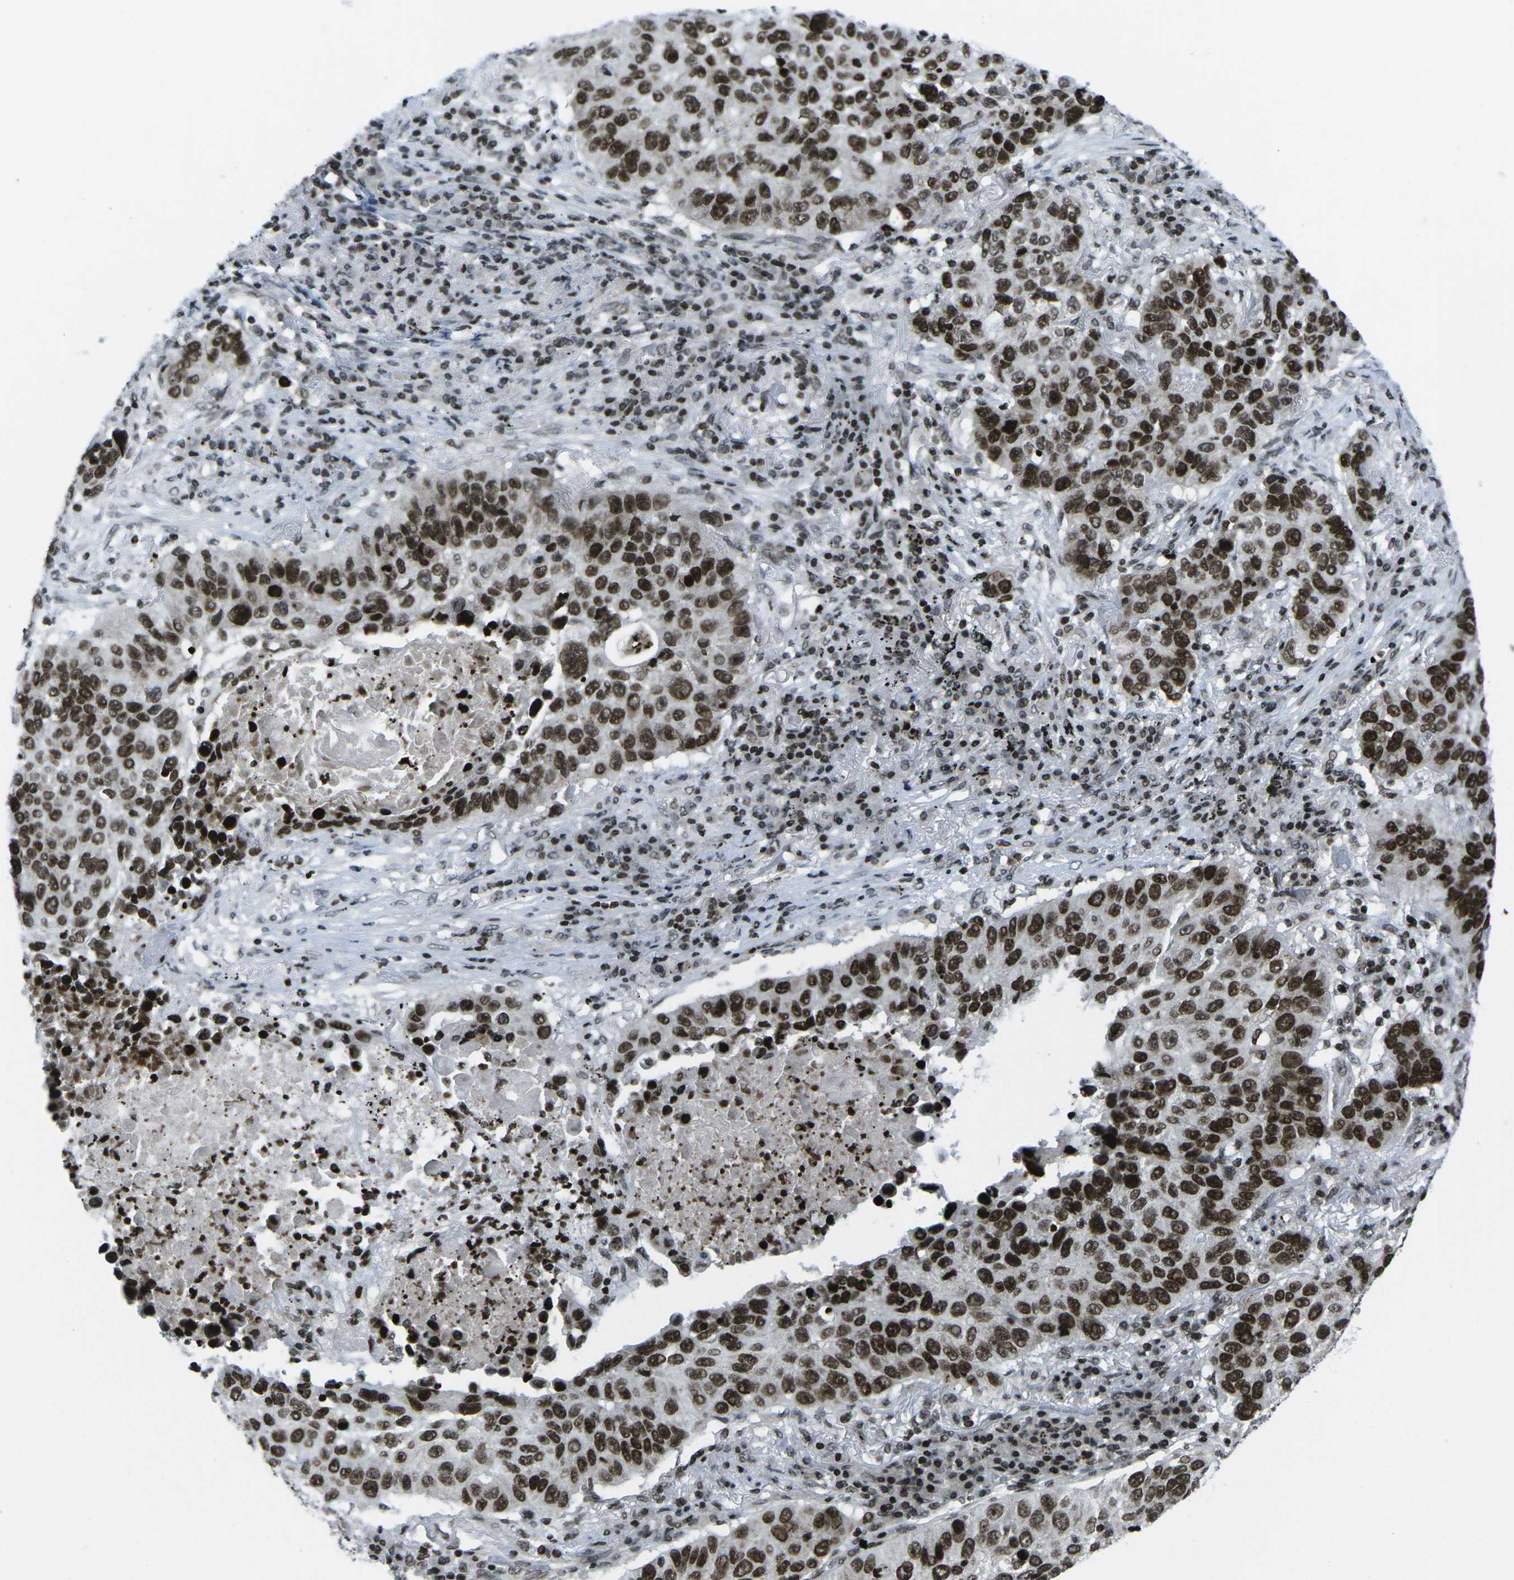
{"staining": {"intensity": "strong", "quantity": ">75%", "location": "nuclear"}, "tissue": "lung cancer", "cell_type": "Tumor cells", "image_type": "cancer", "snomed": [{"axis": "morphology", "description": "Squamous cell carcinoma, NOS"}, {"axis": "topography", "description": "Lung"}], "caption": "The immunohistochemical stain labels strong nuclear expression in tumor cells of lung cancer tissue. (DAB (3,3'-diaminobenzidine) = brown stain, brightfield microscopy at high magnification).", "gene": "EME1", "patient": {"sex": "male", "age": 57}}